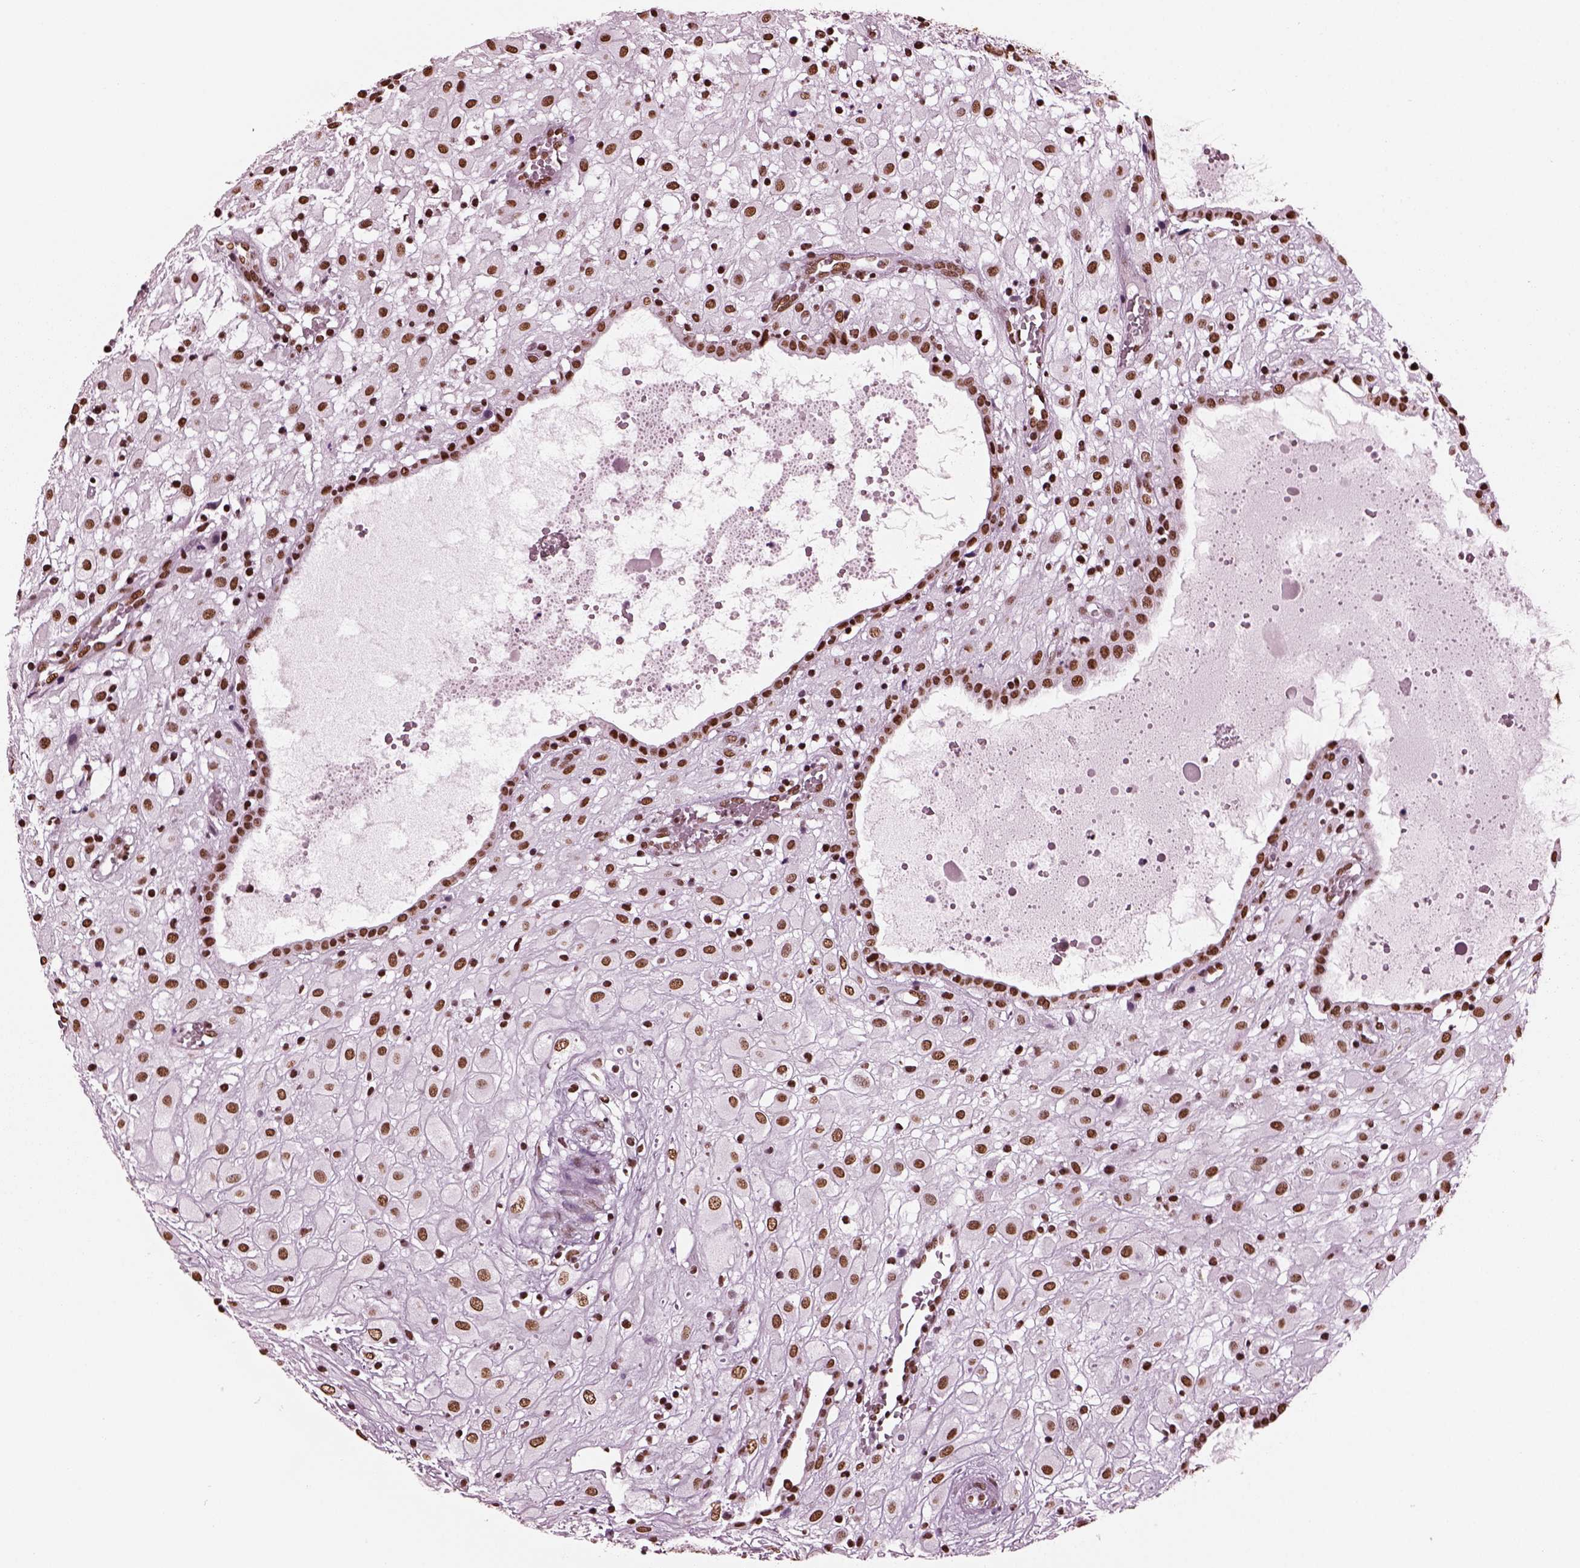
{"staining": {"intensity": "moderate", "quantity": ">75%", "location": "nuclear"}, "tissue": "placenta", "cell_type": "Decidual cells", "image_type": "normal", "snomed": [{"axis": "morphology", "description": "Normal tissue, NOS"}, {"axis": "topography", "description": "Placenta"}], "caption": "Decidual cells reveal medium levels of moderate nuclear staining in approximately >75% of cells in benign placenta.", "gene": "CBFA2T3", "patient": {"sex": "female", "age": 24}}